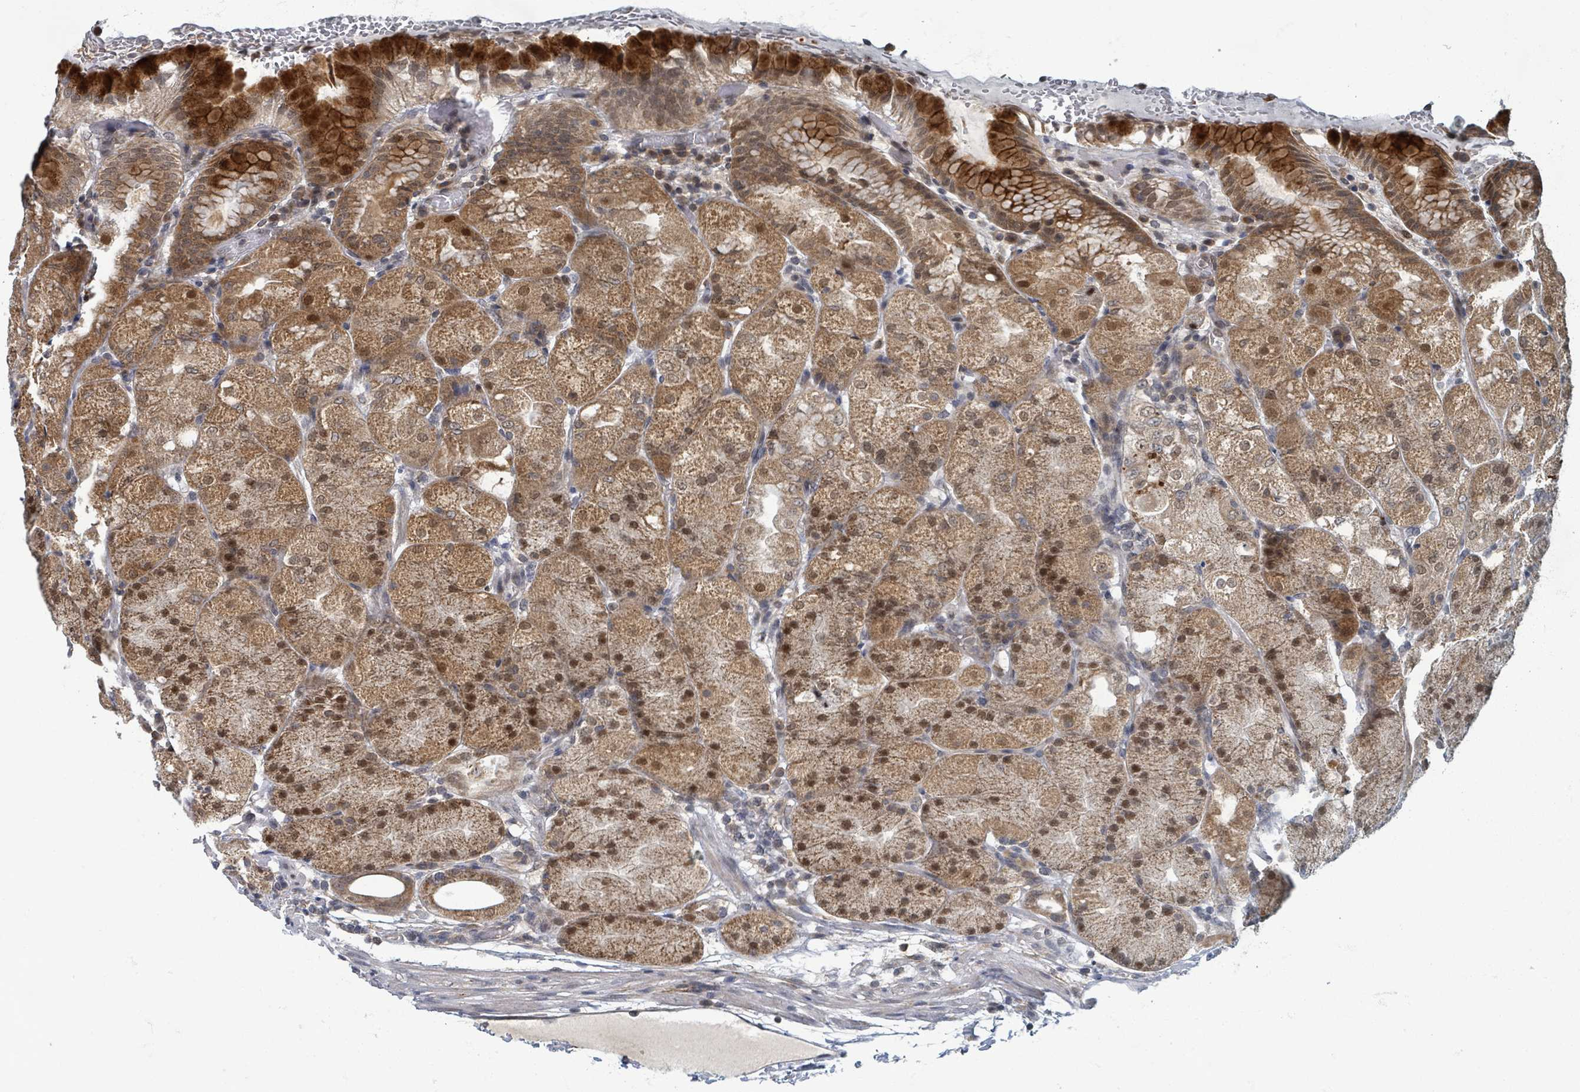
{"staining": {"intensity": "moderate", "quantity": ">75%", "location": "cytoplasmic/membranous,nuclear"}, "tissue": "stomach", "cell_type": "Glandular cells", "image_type": "normal", "snomed": [{"axis": "morphology", "description": "Normal tissue, NOS"}, {"axis": "topography", "description": "Stomach, upper"}, {"axis": "topography", "description": "Stomach, lower"}], "caption": "Approximately >75% of glandular cells in benign stomach display moderate cytoplasmic/membranous,nuclear protein staining as visualized by brown immunohistochemical staining.", "gene": "INTS15", "patient": {"sex": "male", "age": 62}}